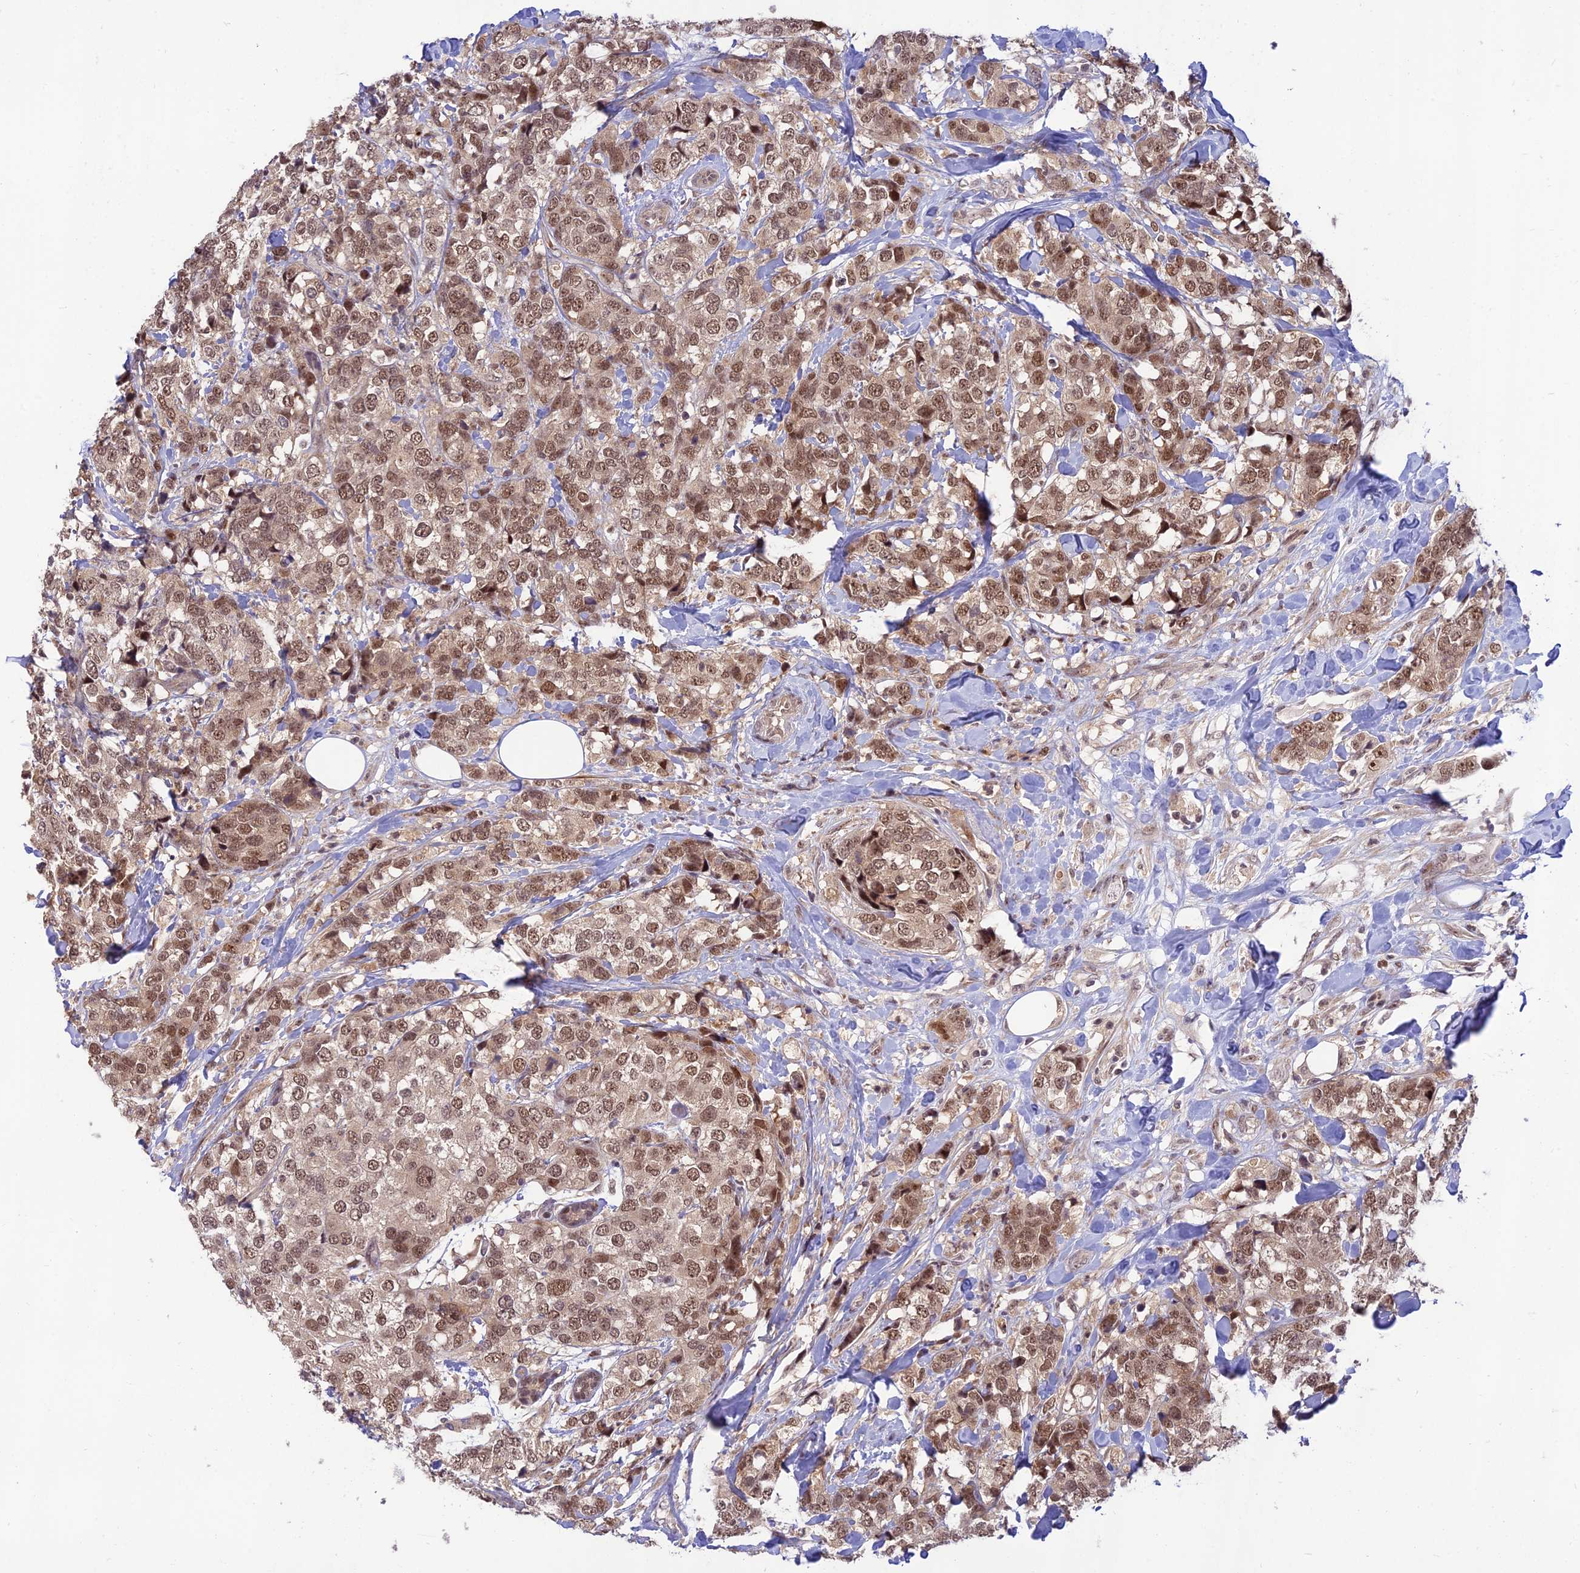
{"staining": {"intensity": "moderate", "quantity": ">75%", "location": "nuclear"}, "tissue": "breast cancer", "cell_type": "Tumor cells", "image_type": "cancer", "snomed": [{"axis": "morphology", "description": "Lobular carcinoma"}, {"axis": "topography", "description": "Breast"}], "caption": "DAB immunohistochemical staining of human lobular carcinoma (breast) displays moderate nuclear protein expression in approximately >75% of tumor cells.", "gene": "ASPDH", "patient": {"sex": "female", "age": 59}}